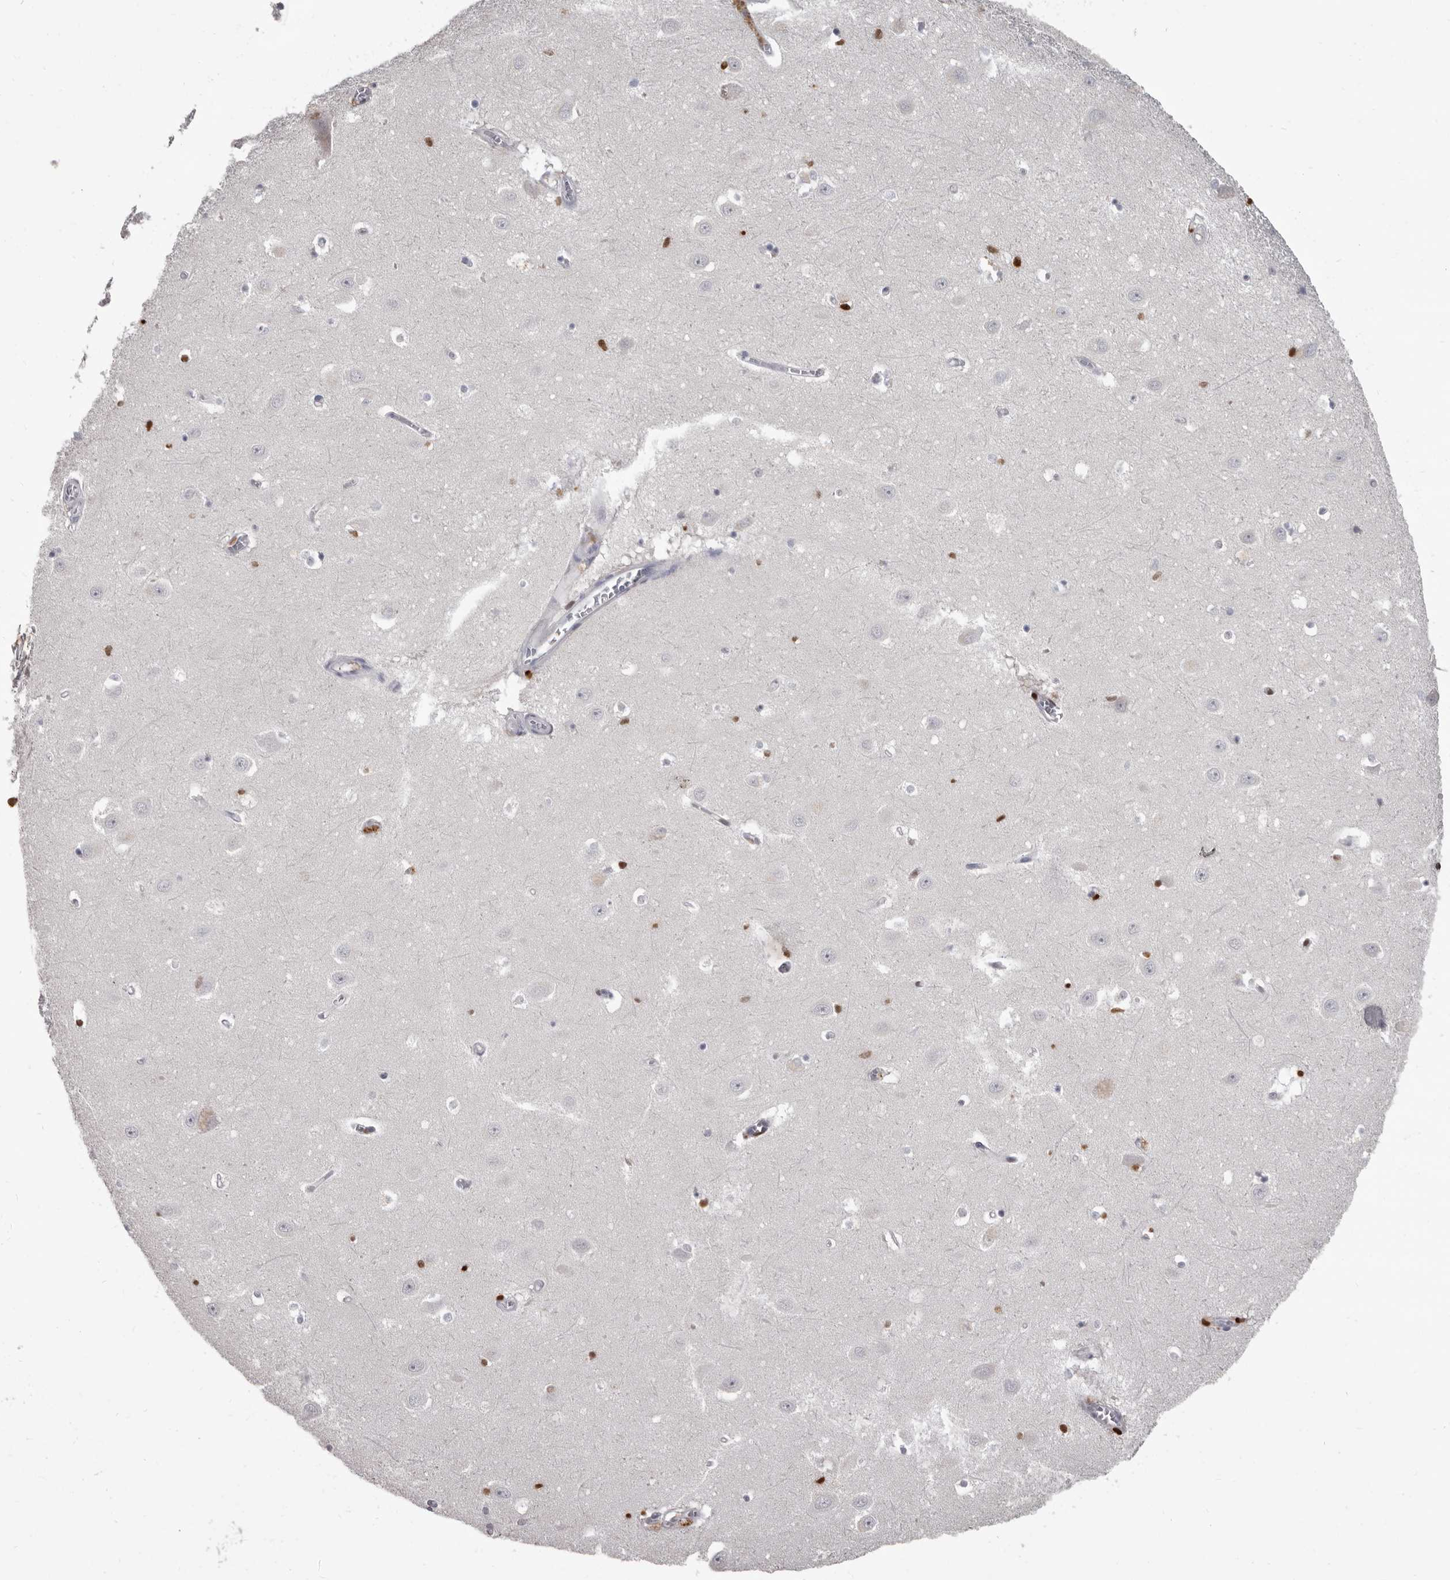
{"staining": {"intensity": "strong", "quantity": "<25%", "location": "nuclear"}, "tissue": "hippocampus", "cell_type": "Glial cells", "image_type": "normal", "snomed": [{"axis": "morphology", "description": "Normal tissue, NOS"}, {"axis": "topography", "description": "Hippocampus"}], "caption": "The image displays a brown stain indicating the presence of a protein in the nuclear of glial cells in hippocampus.", "gene": "AHR", "patient": {"sex": "female", "age": 64}}